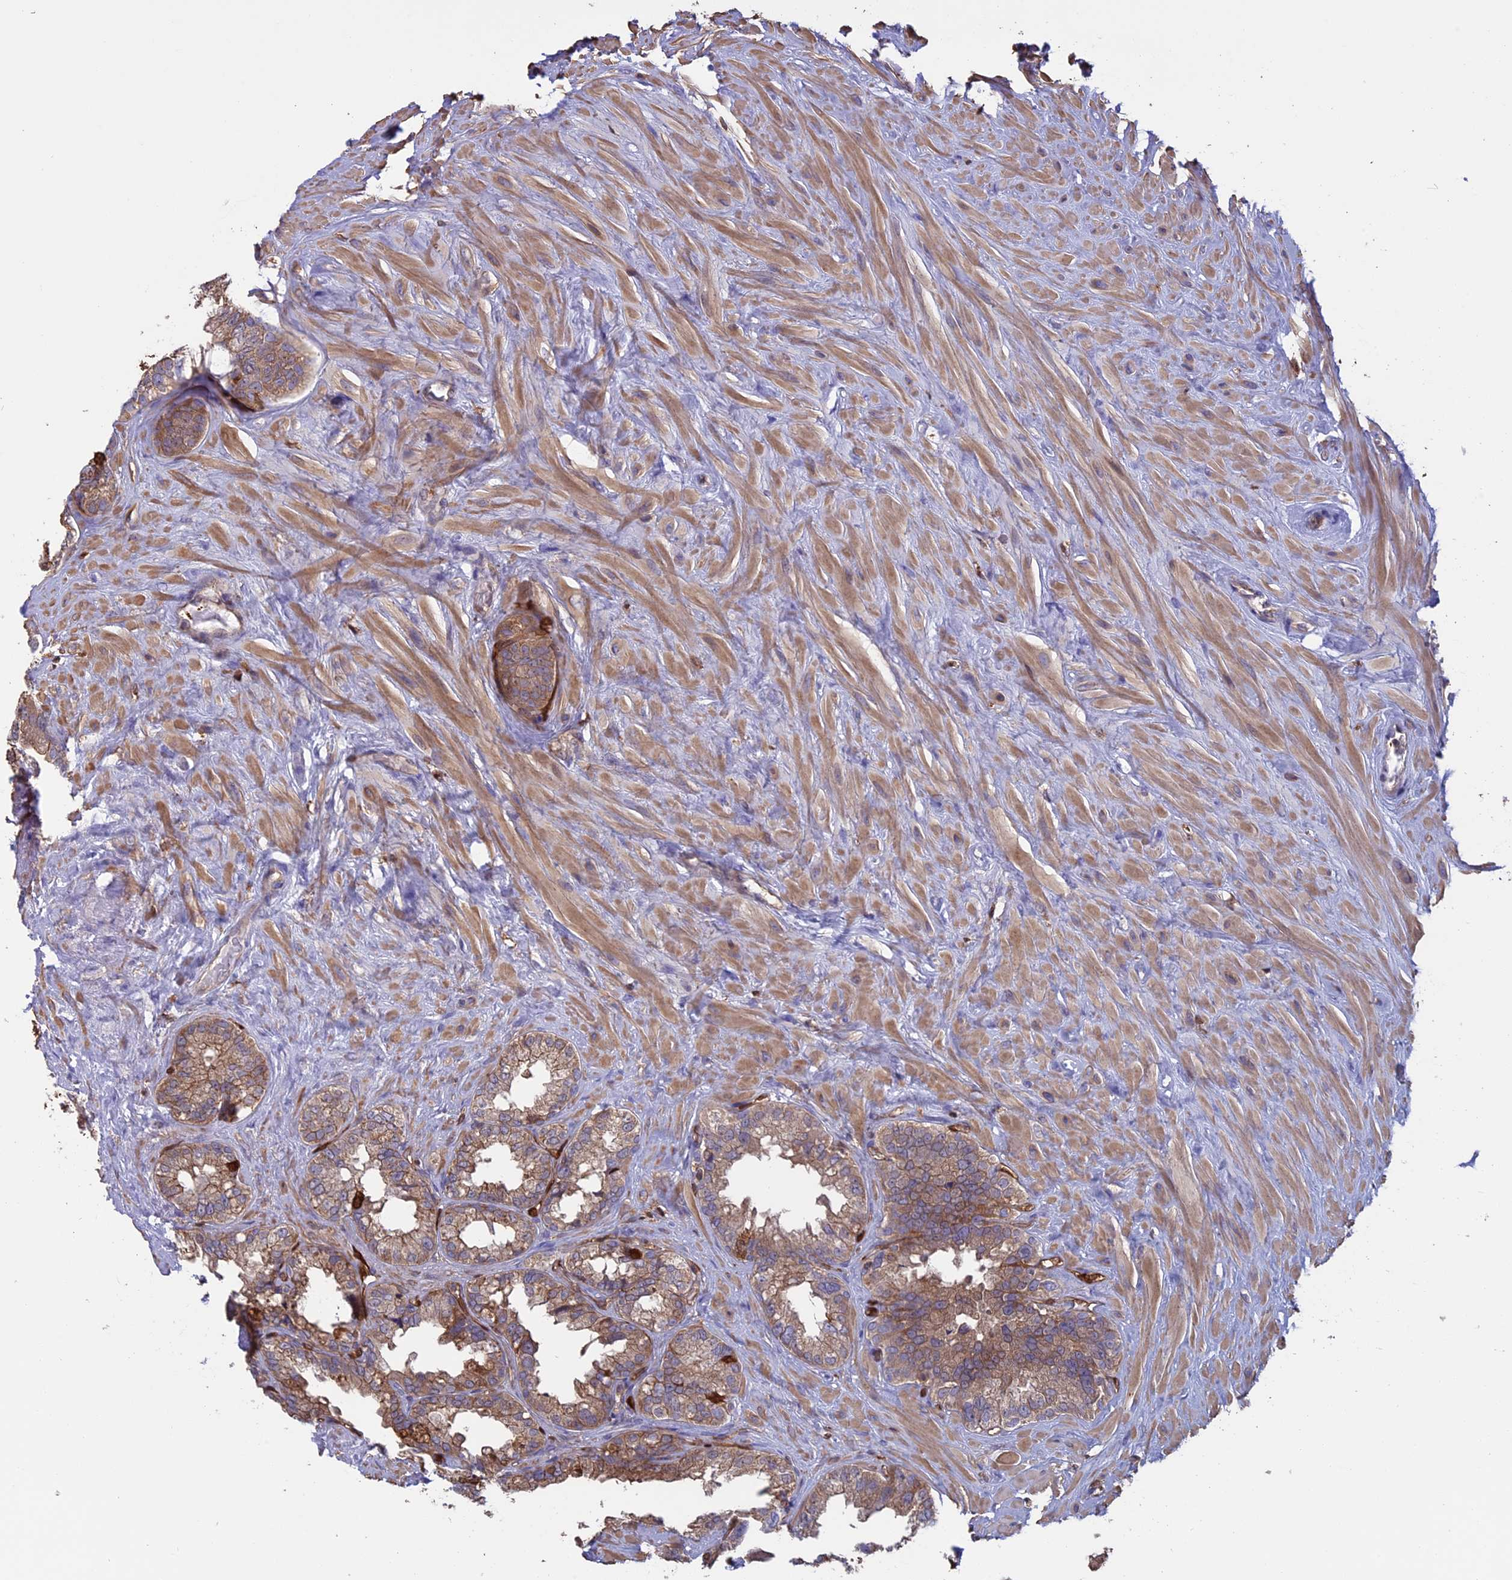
{"staining": {"intensity": "weak", "quantity": ">75%", "location": "cytoplasmic/membranous"}, "tissue": "seminal vesicle", "cell_type": "Glandular cells", "image_type": "normal", "snomed": [{"axis": "morphology", "description": "Normal tissue, NOS"}, {"axis": "topography", "description": "Seminal veicle"}], "caption": "Protein staining reveals weak cytoplasmic/membranous staining in about >75% of glandular cells in benign seminal vesicle. (Brightfield microscopy of DAB IHC at high magnification).", "gene": "ARHGAP18", "patient": {"sex": "male", "age": 80}}